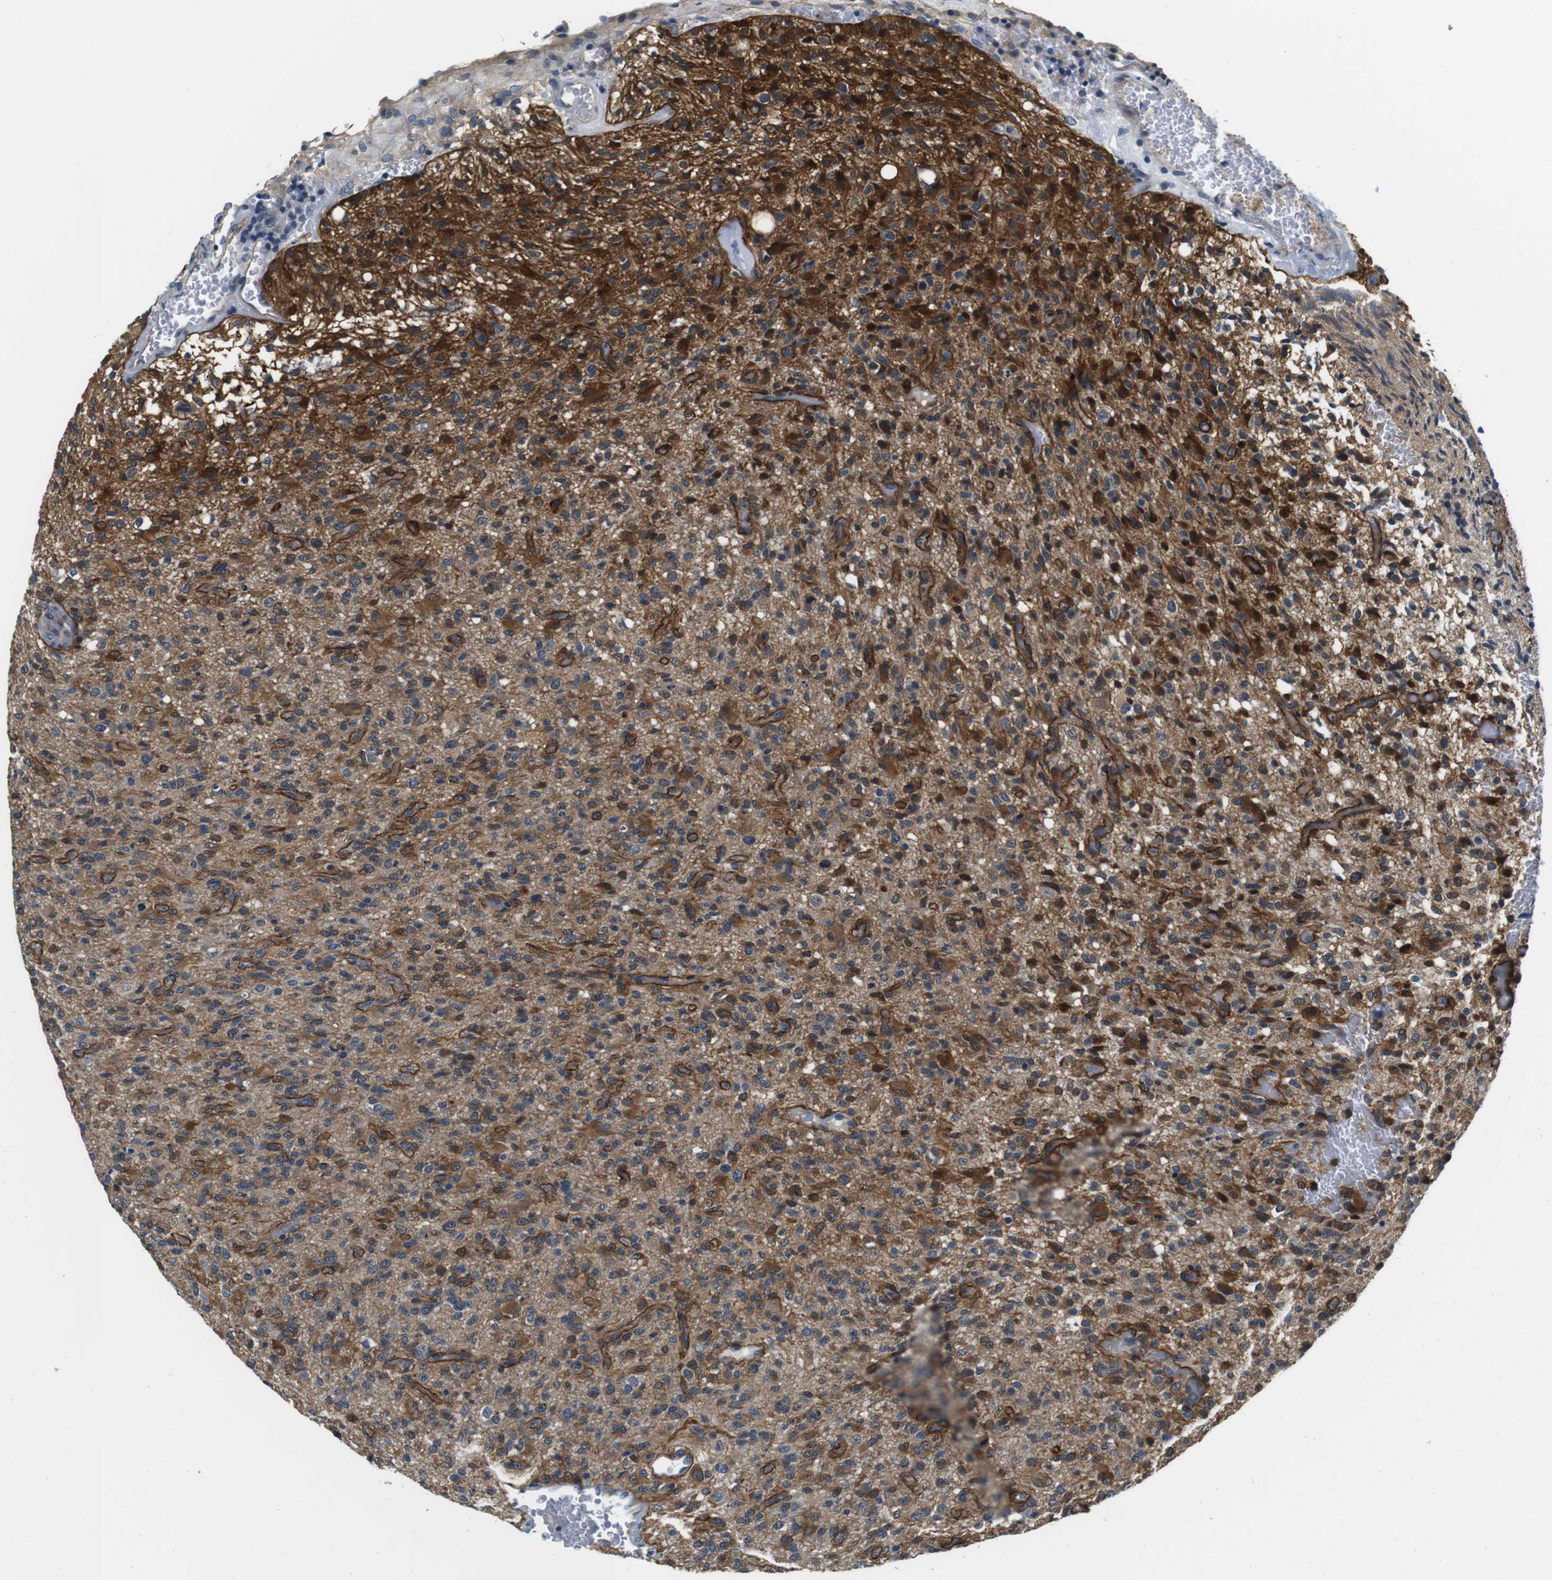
{"staining": {"intensity": "moderate", "quantity": ">75%", "location": "cytoplasmic/membranous"}, "tissue": "glioma", "cell_type": "Tumor cells", "image_type": "cancer", "snomed": [{"axis": "morphology", "description": "Glioma, malignant, High grade"}, {"axis": "topography", "description": "Brain"}], "caption": "This micrograph exhibits immunohistochemistry (IHC) staining of malignant glioma (high-grade), with medium moderate cytoplasmic/membranous positivity in approximately >75% of tumor cells.", "gene": "DTNA", "patient": {"sex": "male", "age": 71}}